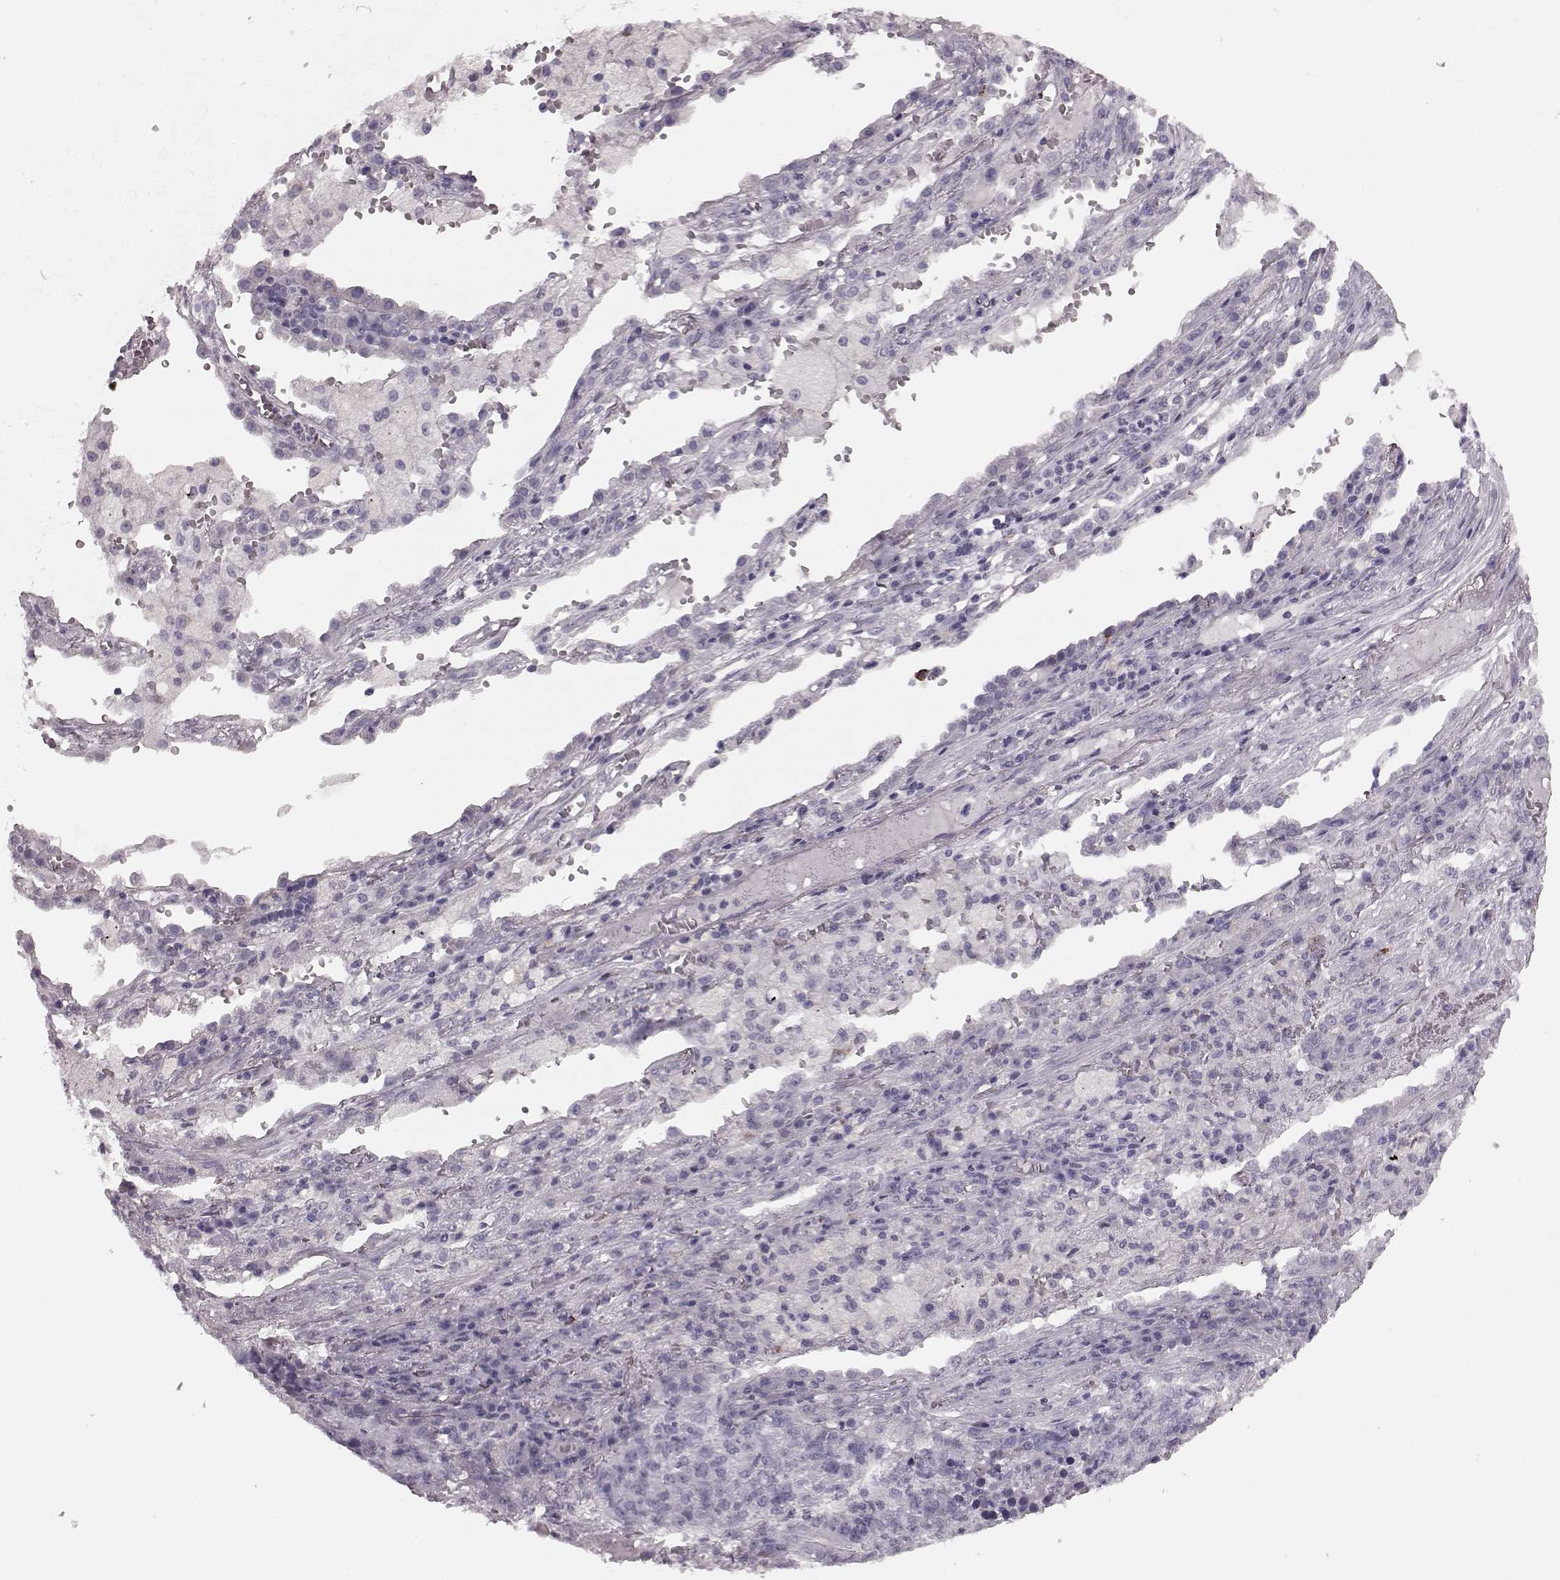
{"staining": {"intensity": "negative", "quantity": "none", "location": "none"}, "tissue": "lung cancer", "cell_type": "Tumor cells", "image_type": "cancer", "snomed": [{"axis": "morphology", "description": "Adenocarcinoma, NOS"}, {"axis": "topography", "description": "Lung"}], "caption": "A photomicrograph of human adenocarcinoma (lung) is negative for staining in tumor cells.", "gene": "SNTG1", "patient": {"sex": "male", "age": 57}}